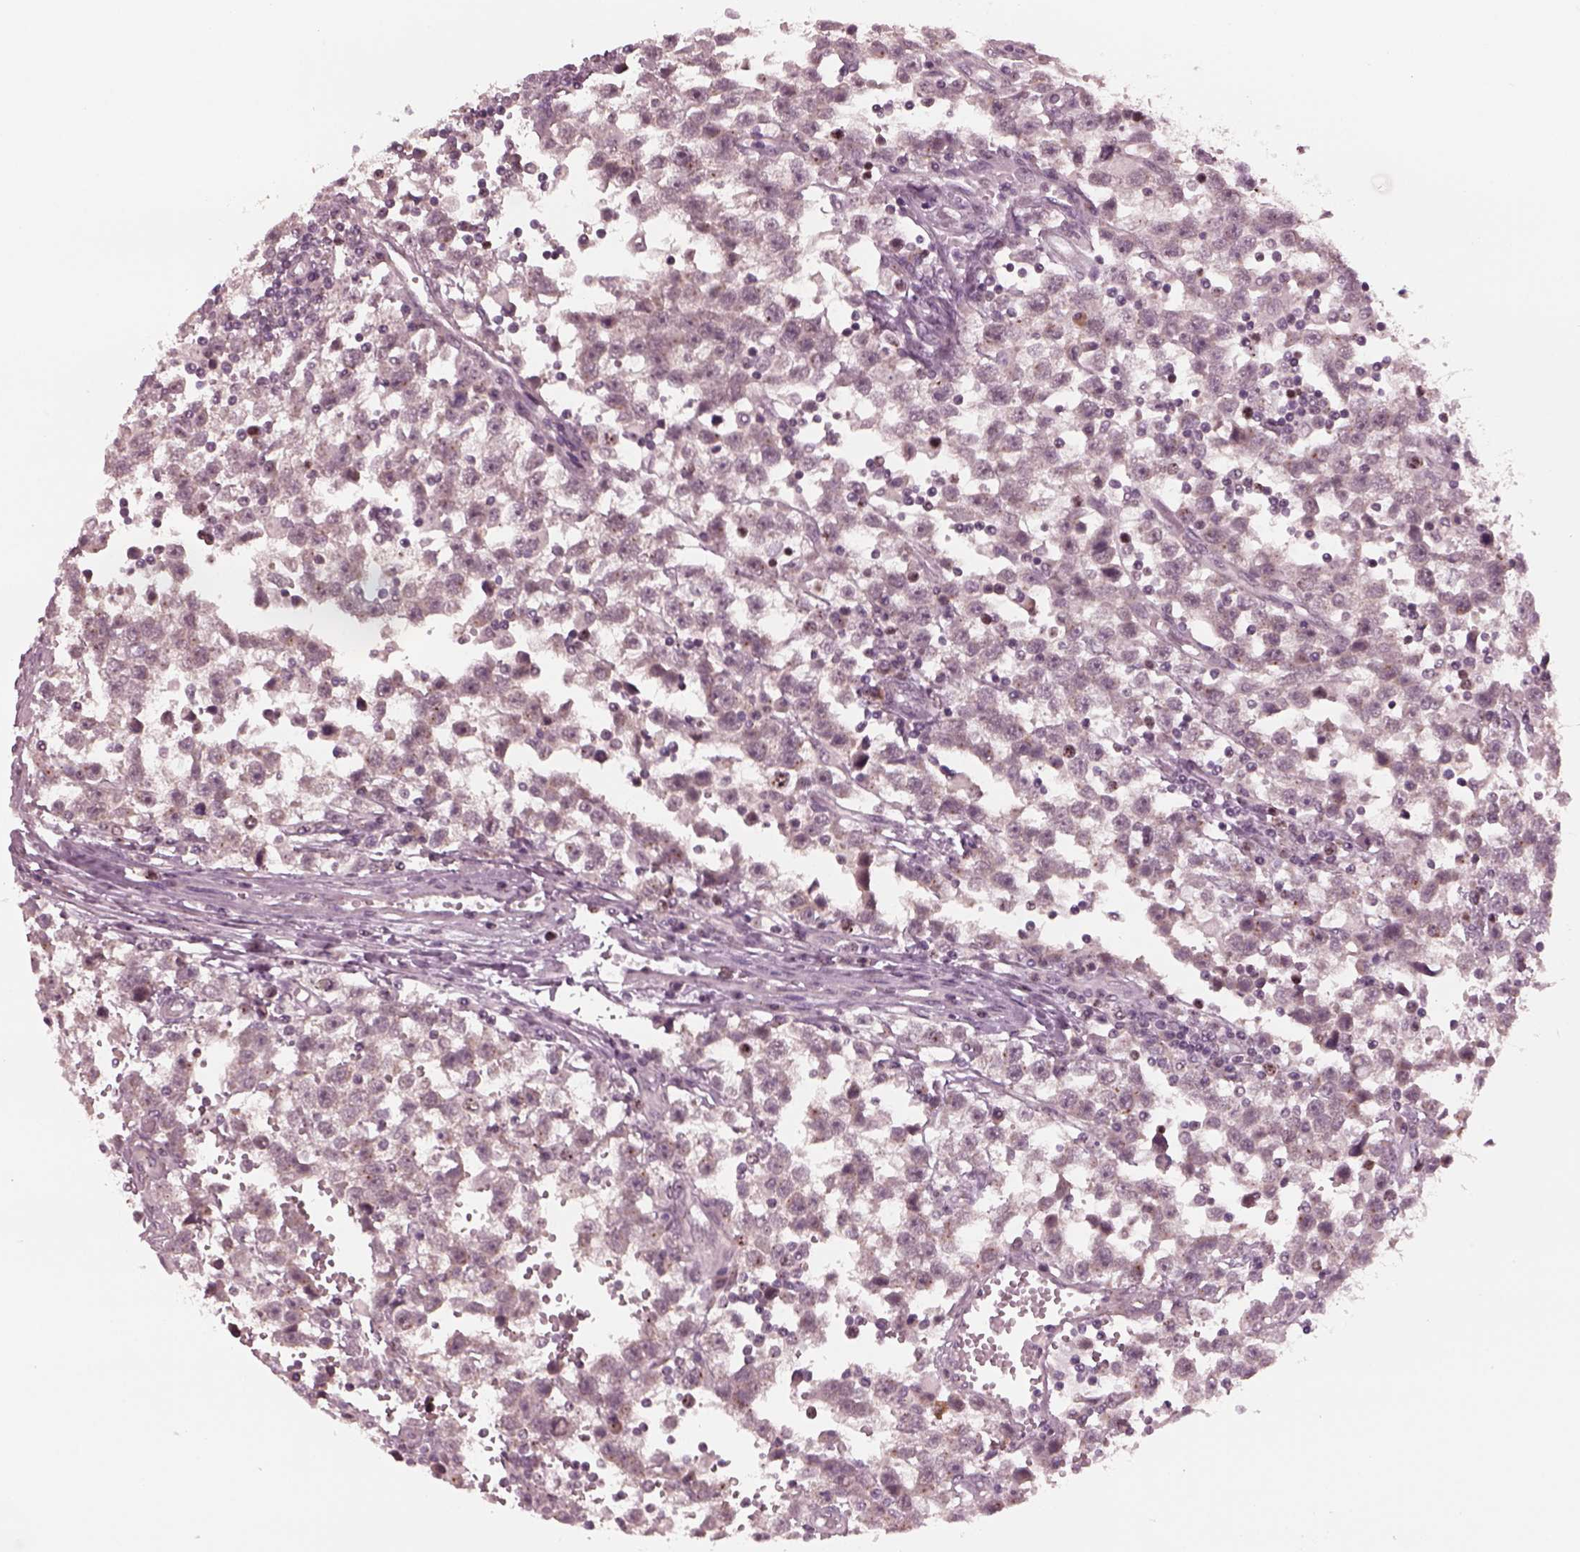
{"staining": {"intensity": "negative", "quantity": "none", "location": "none"}, "tissue": "testis cancer", "cell_type": "Tumor cells", "image_type": "cancer", "snomed": [{"axis": "morphology", "description": "Seminoma, NOS"}, {"axis": "topography", "description": "Testis"}], "caption": "High power microscopy image of an immunohistochemistry photomicrograph of testis cancer, revealing no significant positivity in tumor cells.", "gene": "SAXO1", "patient": {"sex": "male", "age": 34}}